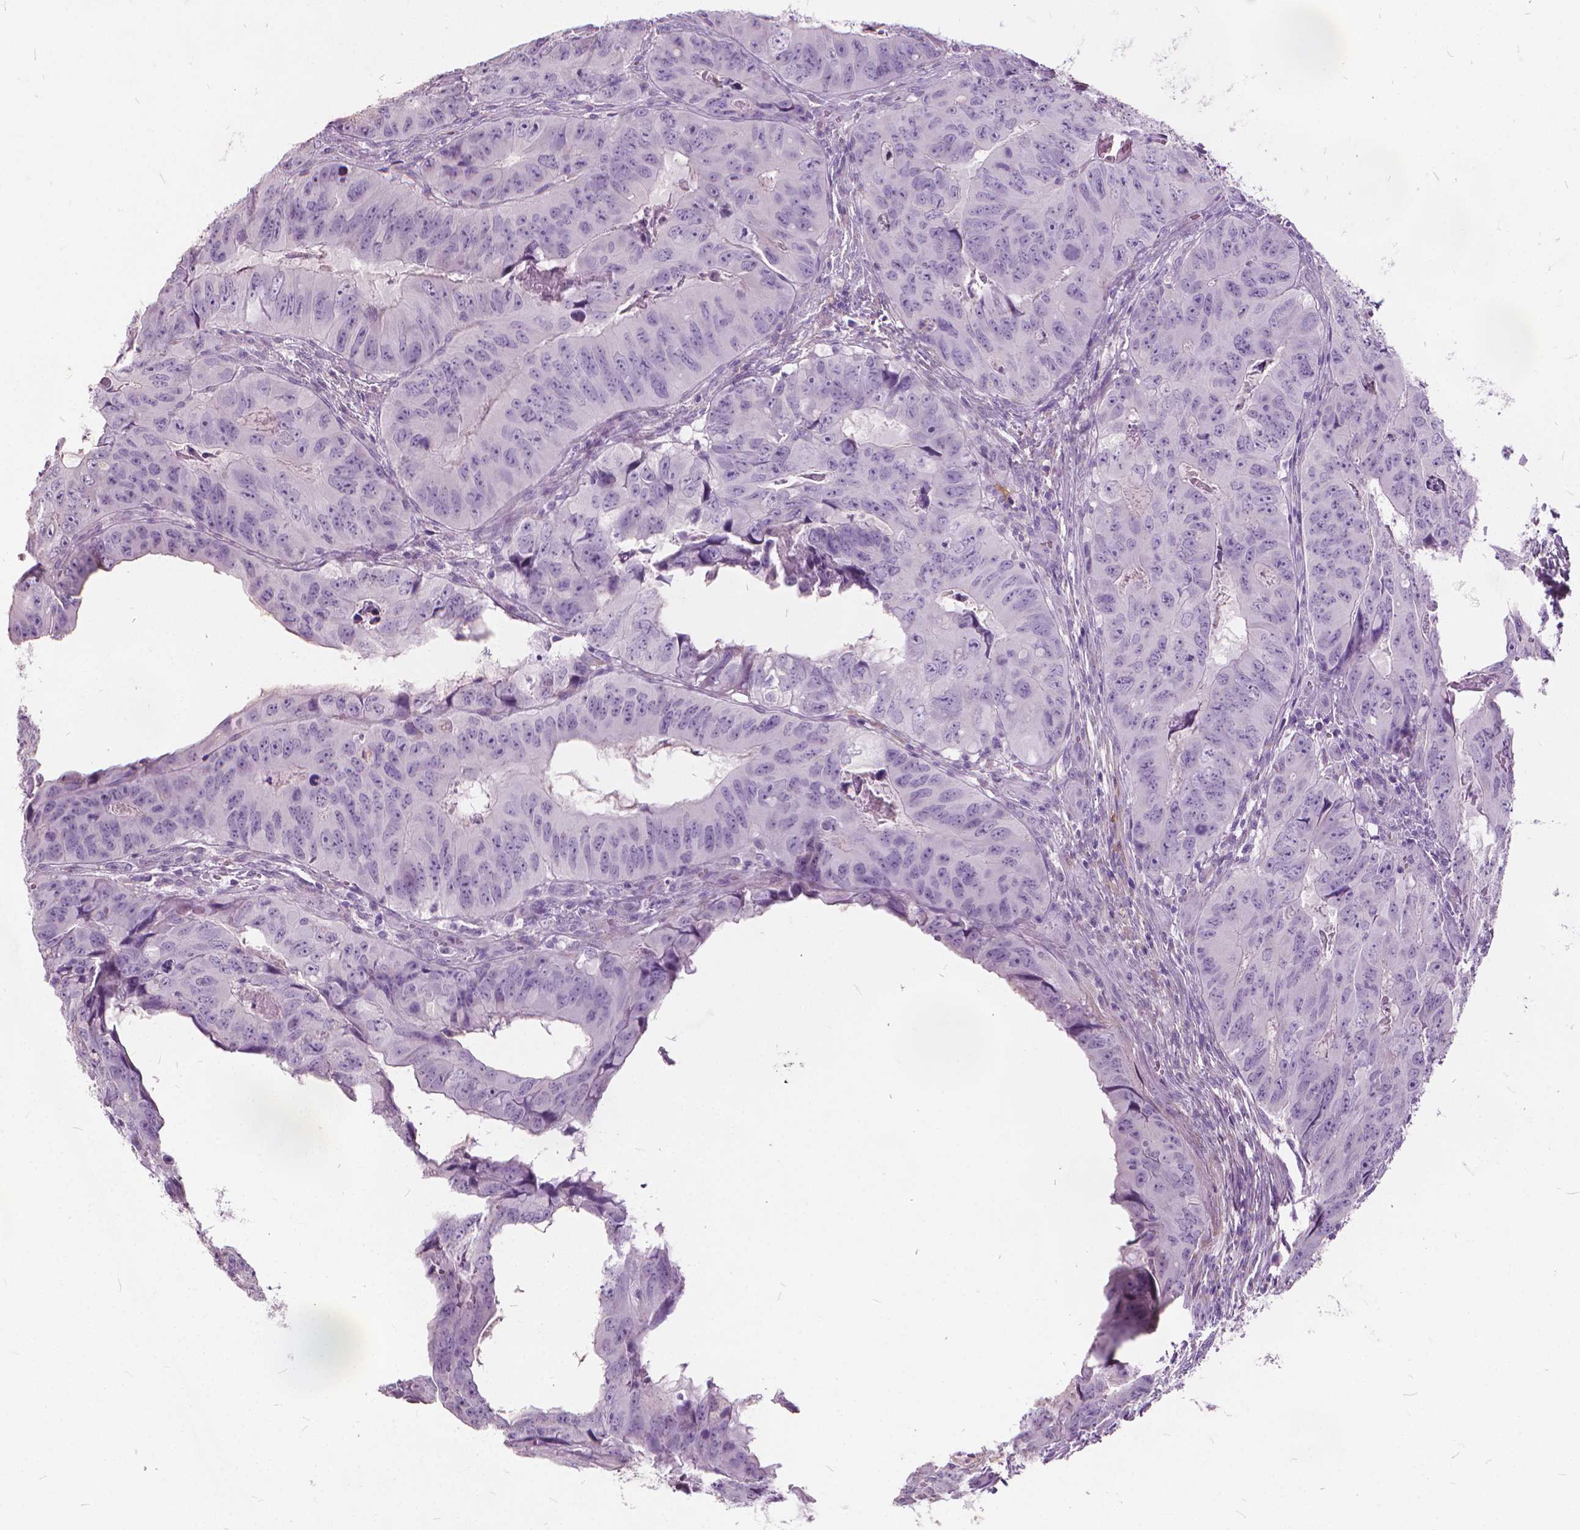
{"staining": {"intensity": "negative", "quantity": "none", "location": "none"}, "tissue": "colorectal cancer", "cell_type": "Tumor cells", "image_type": "cancer", "snomed": [{"axis": "morphology", "description": "Adenocarcinoma, NOS"}, {"axis": "topography", "description": "Colon"}], "caption": "There is no significant positivity in tumor cells of adenocarcinoma (colorectal).", "gene": "DNM1", "patient": {"sex": "male", "age": 79}}